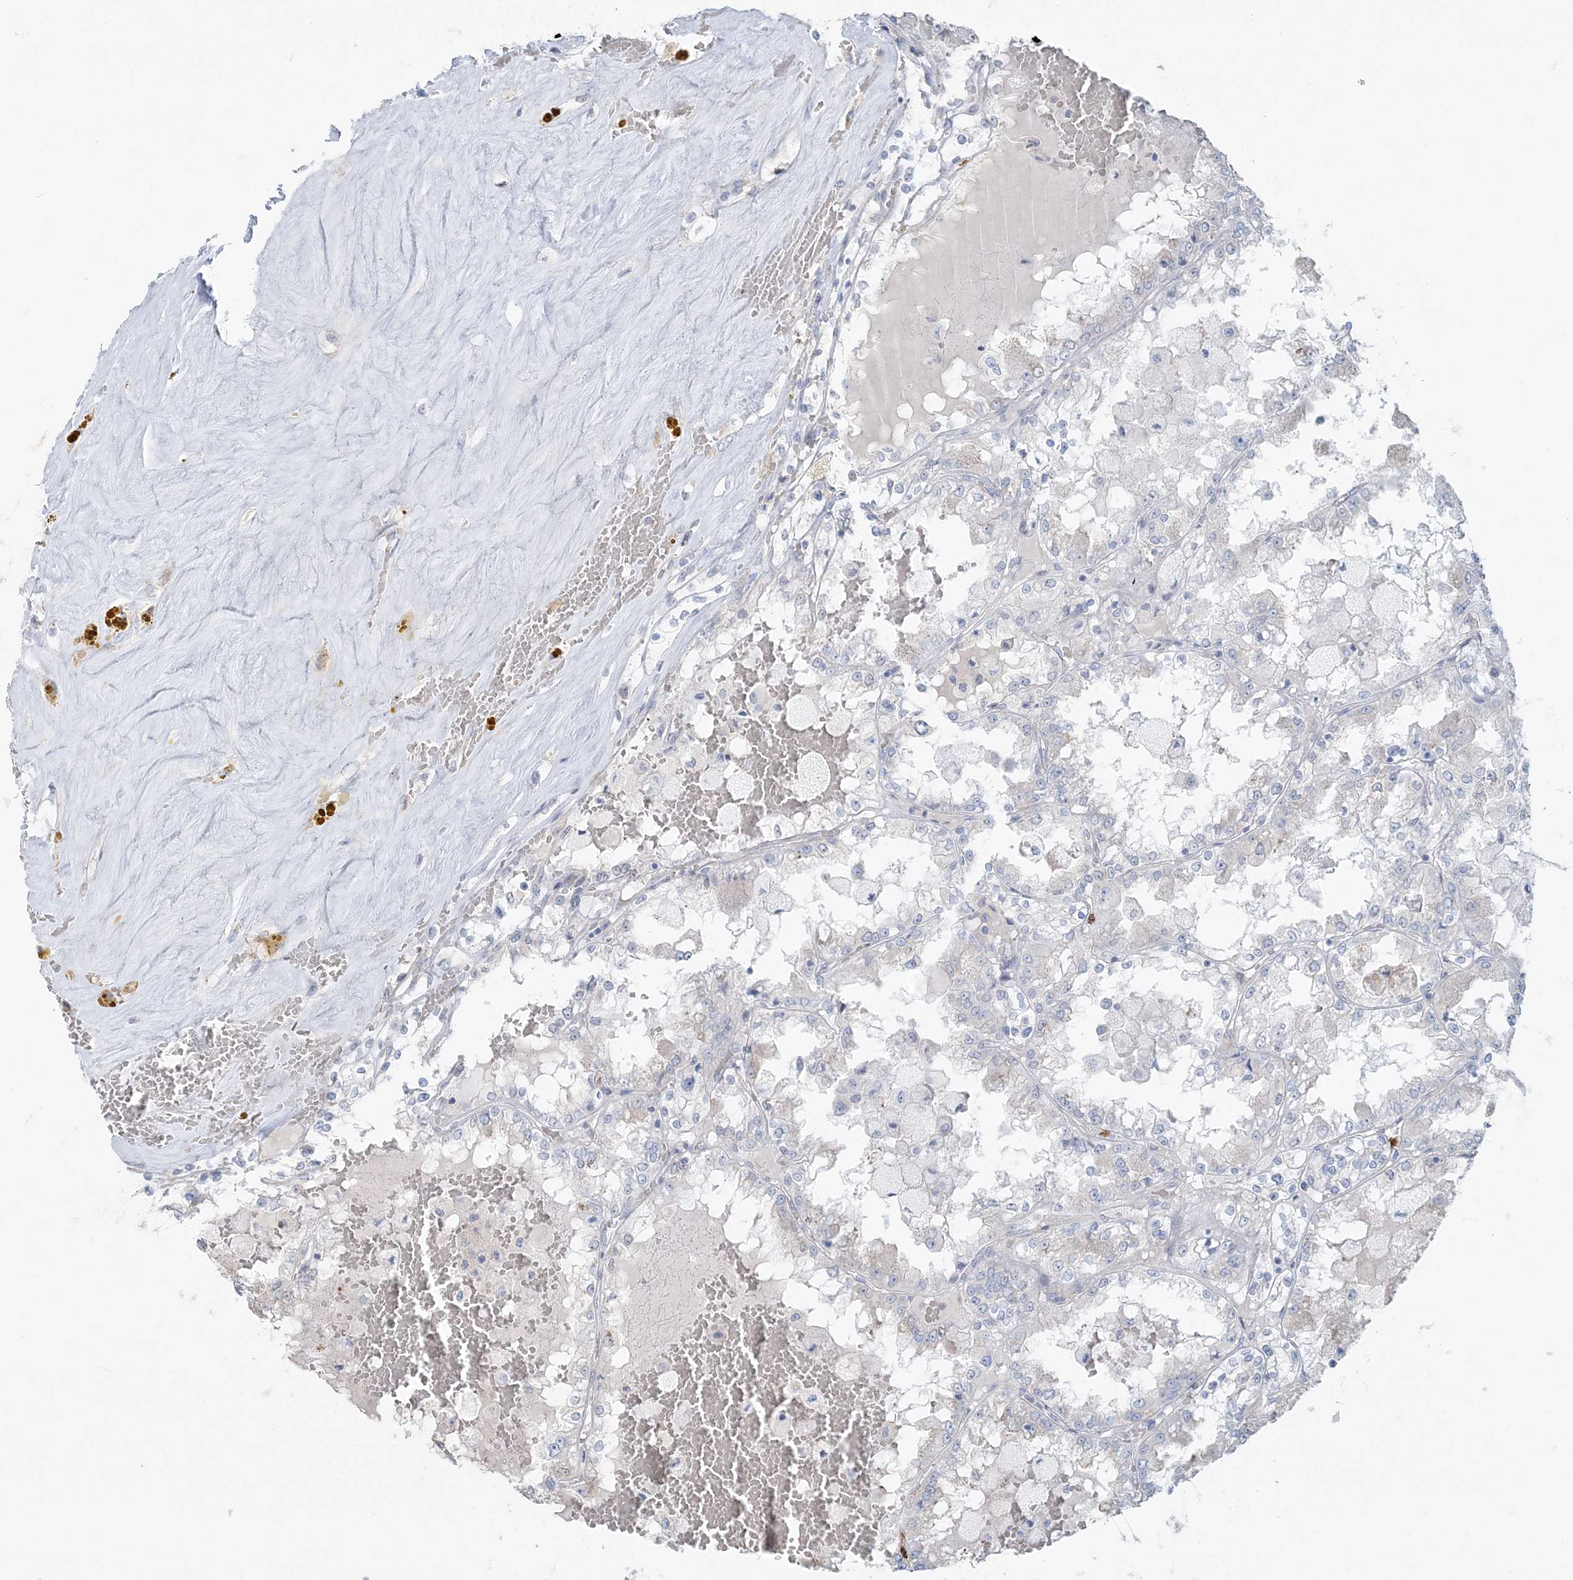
{"staining": {"intensity": "negative", "quantity": "none", "location": "none"}, "tissue": "renal cancer", "cell_type": "Tumor cells", "image_type": "cancer", "snomed": [{"axis": "morphology", "description": "Adenocarcinoma, NOS"}, {"axis": "topography", "description": "Kidney"}], "caption": "Adenocarcinoma (renal) stained for a protein using IHC demonstrates no expression tumor cells.", "gene": "CCNJ", "patient": {"sex": "female", "age": 56}}